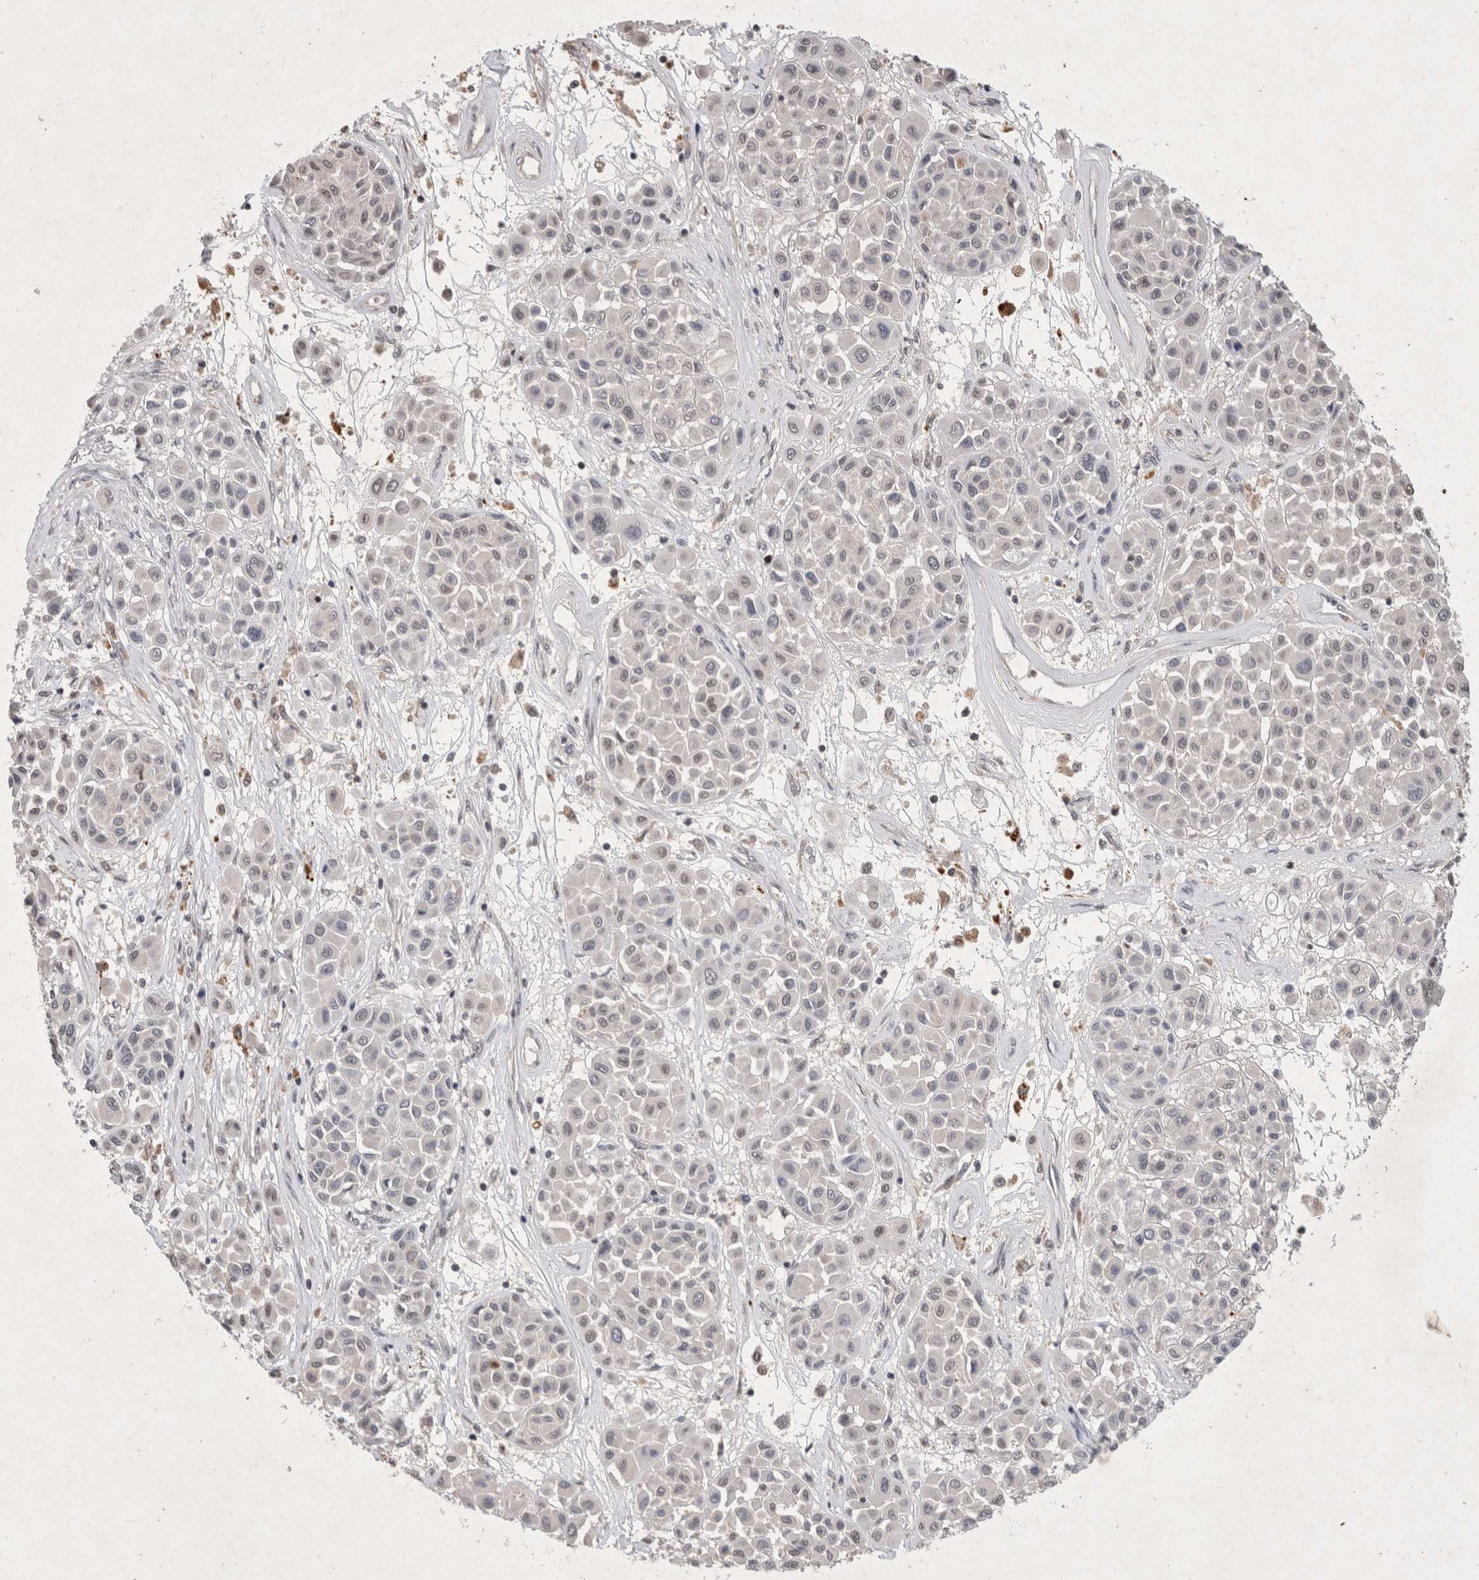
{"staining": {"intensity": "negative", "quantity": "none", "location": "none"}, "tissue": "melanoma", "cell_type": "Tumor cells", "image_type": "cancer", "snomed": [{"axis": "morphology", "description": "Malignant melanoma, Metastatic site"}, {"axis": "topography", "description": "Soft tissue"}], "caption": "Malignant melanoma (metastatic site) was stained to show a protein in brown. There is no significant staining in tumor cells. Nuclei are stained in blue.", "gene": "XRCC5", "patient": {"sex": "male", "age": 41}}